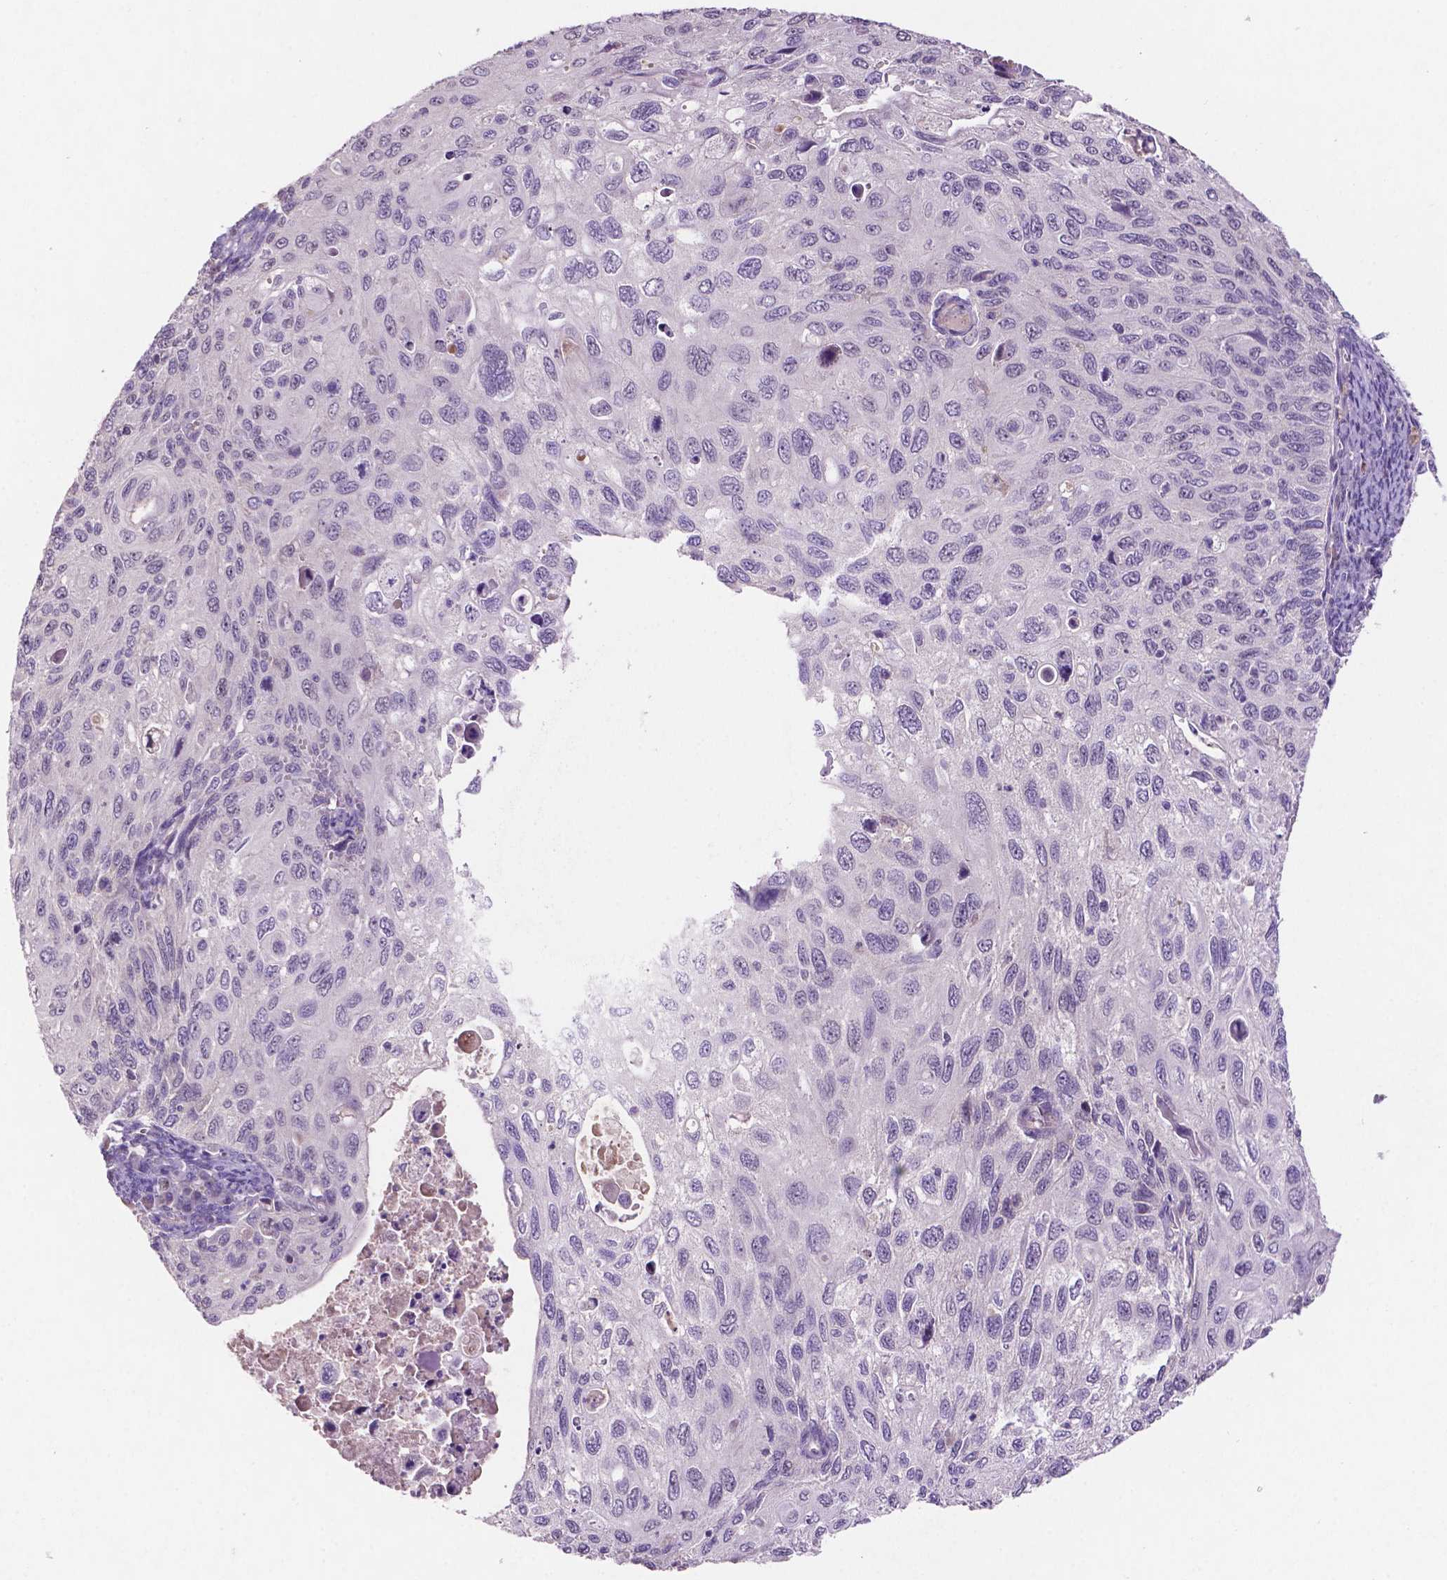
{"staining": {"intensity": "negative", "quantity": "none", "location": "none"}, "tissue": "cervical cancer", "cell_type": "Tumor cells", "image_type": "cancer", "snomed": [{"axis": "morphology", "description": "Squamous cell carcinoma, NOS"}, {"axis": "topography", "description": "Cervix"}], "caption": "DAB immunohistochemical staining of cervical cancer (squamous cell carcinoma) shows no significant positivity in tumor cells. The staining is performed using DAB brown chromogen with nuclei counter-stained in using hematoxylin.", "gene": "ARL5C", "patient": {"sex": "female", "age": 70}}